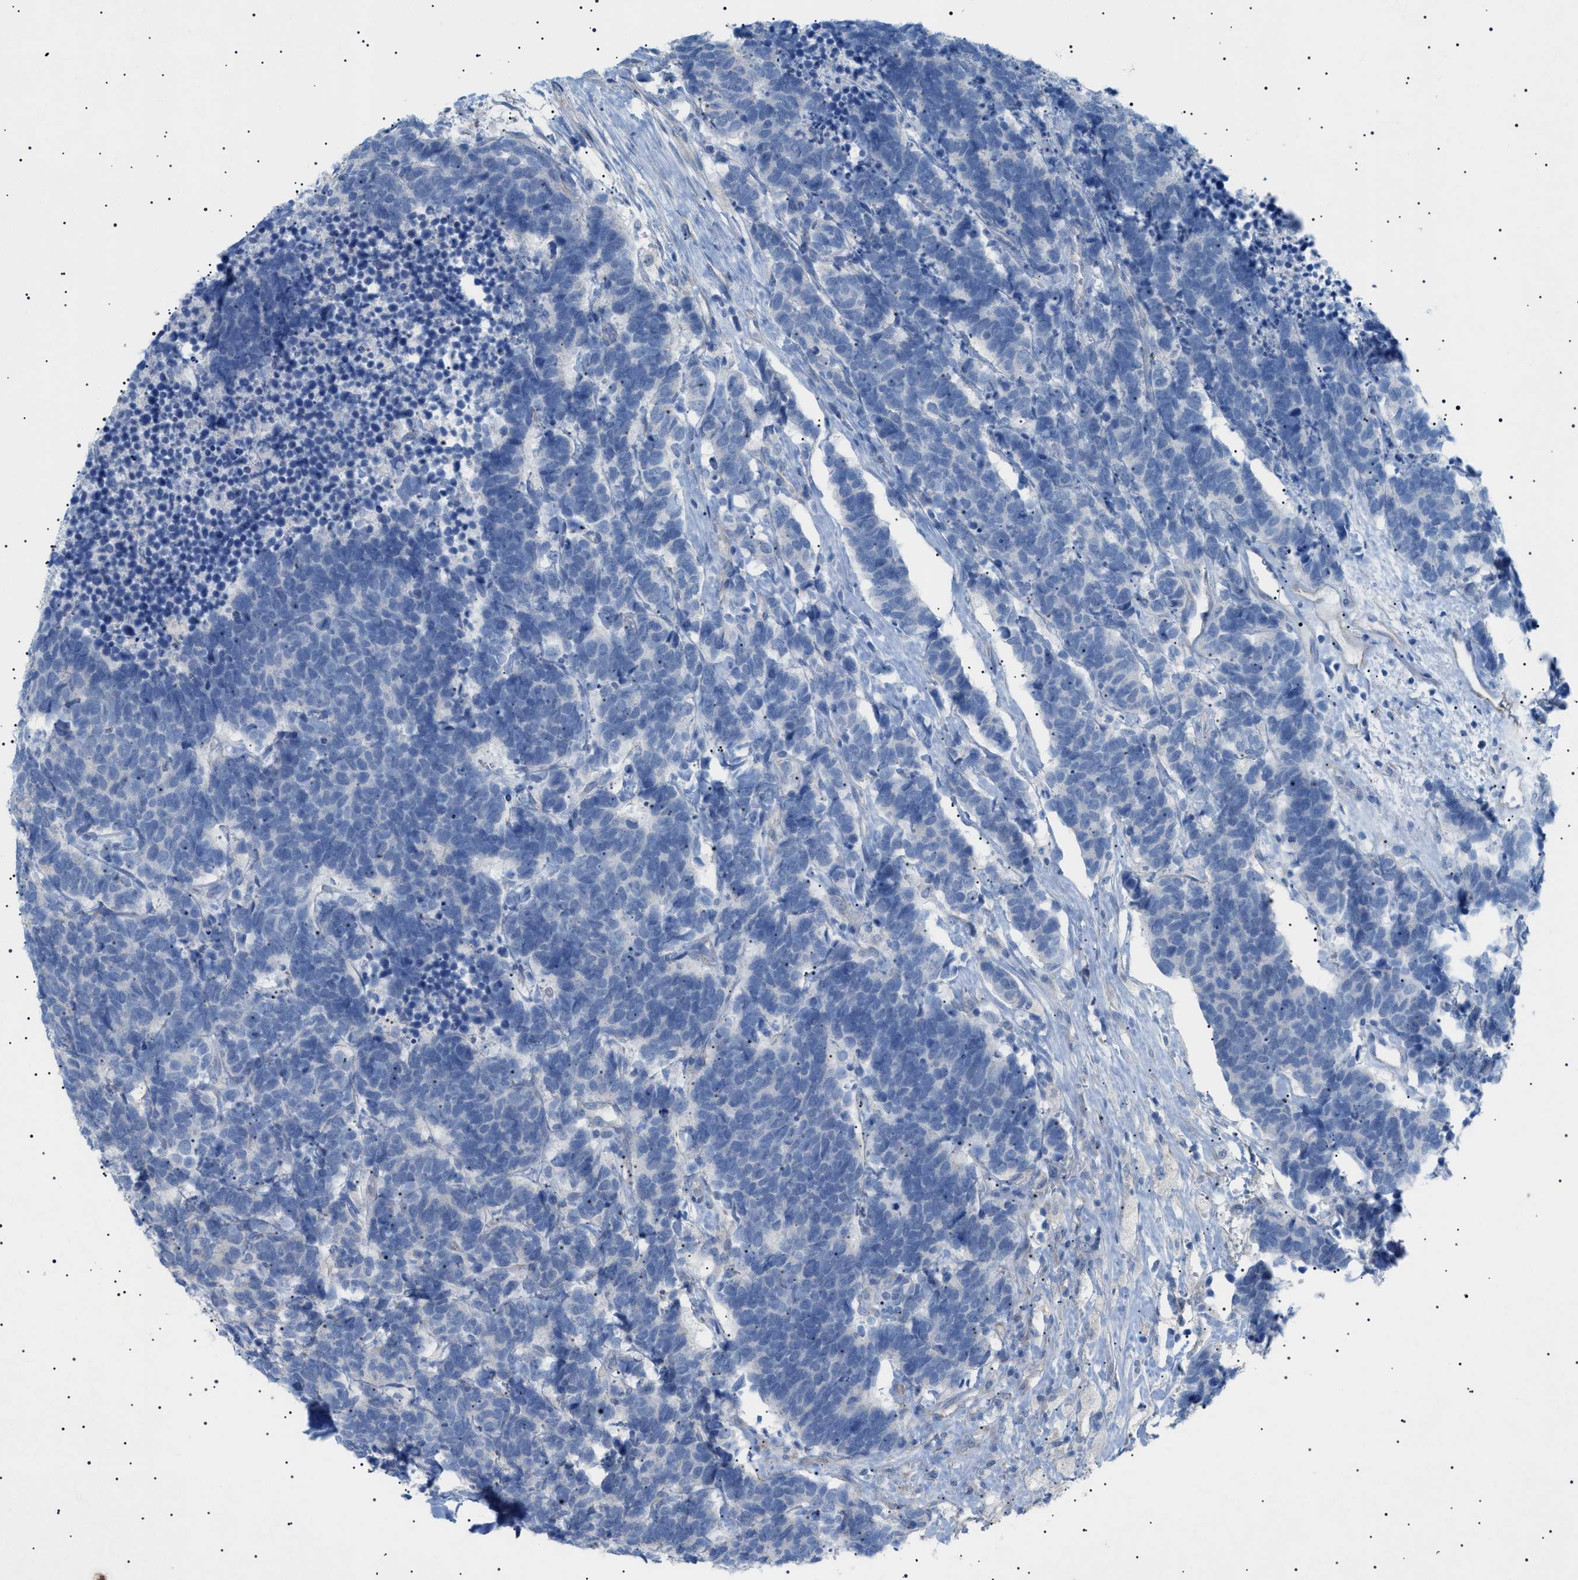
{"staining": {"intensity": "negative", "quantity": "none", "location": "none"}, "tissue": "carcinoid", "cell_type": "Tumor cells", "image_type": "cancer", "snomed": [{"axis": "morphology", "description": "Carcinoma, NOS"}, {"axis": "morphology", "description": "Carcinoid, malignant, NOS"}, {"axis": "topography", "description": "Urinary bladder"}], "caption": "Human carcinoma stained for a protein using IHC shows no positivity in tumor cells.", "gene": "ADAMTS1", "patient": {"sex": "male", "age": 57}}